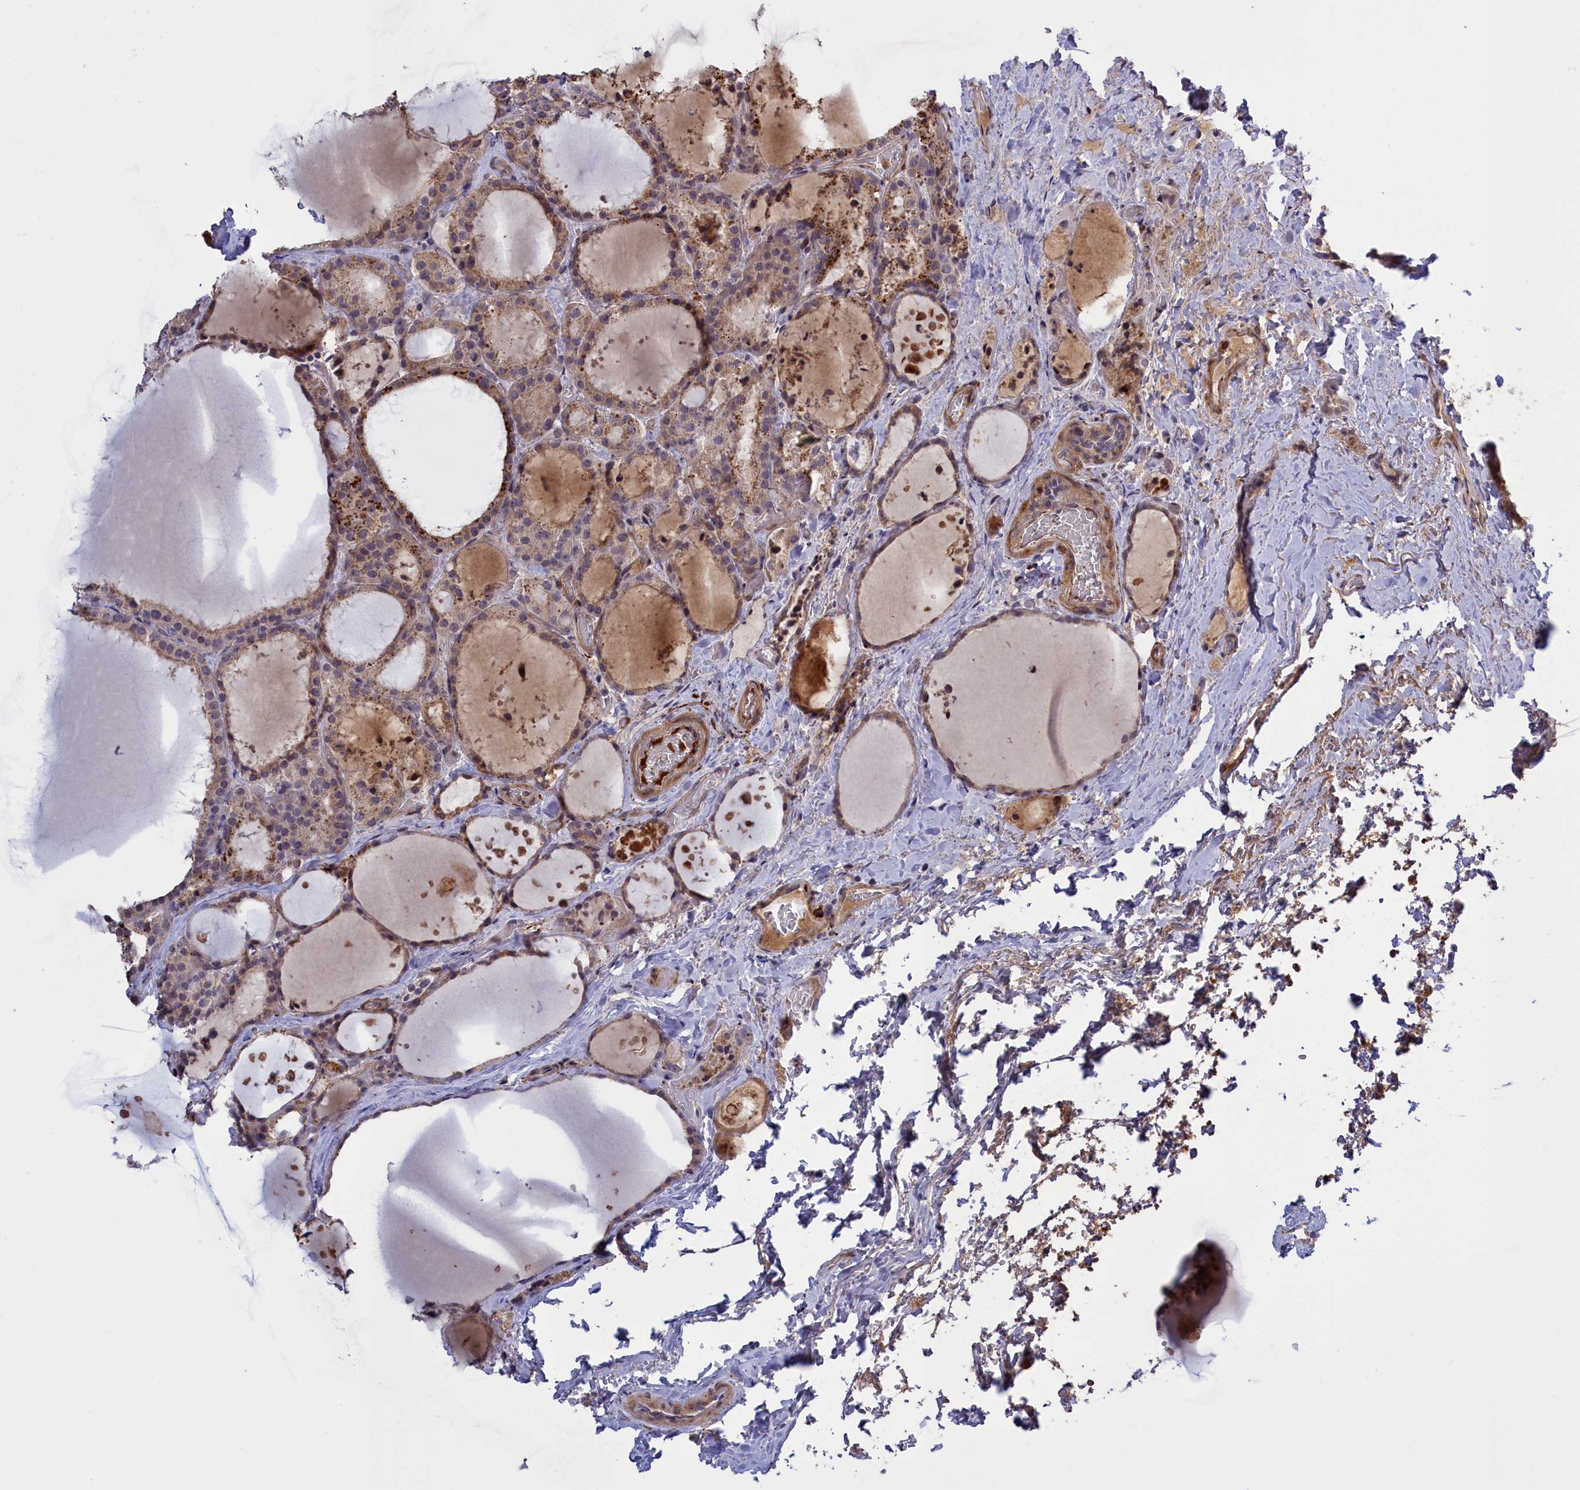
{"staining": {"intensity": "moderate", "quantity": "<25%", "location": "cytoplasmic/membranous"}, "tissue": "thyroid cancer", "cell_type": "Tumor cells", "image_type": "cancer", "snomed": [{"axis": "morphology", "description": "Papillary adenocarcinoma, NOS"}, {"axis": "topography", "description": "Thyroid gland"}], "caption": "A low amount of moderate cytoplasmic/membranous expression is seen in approximately <25% of tumor cells in thyroid cancer (papillary adenocarcinoma) tissue.", "gene": "RRAD", "patient": {"sex": "male", "age": 77}}